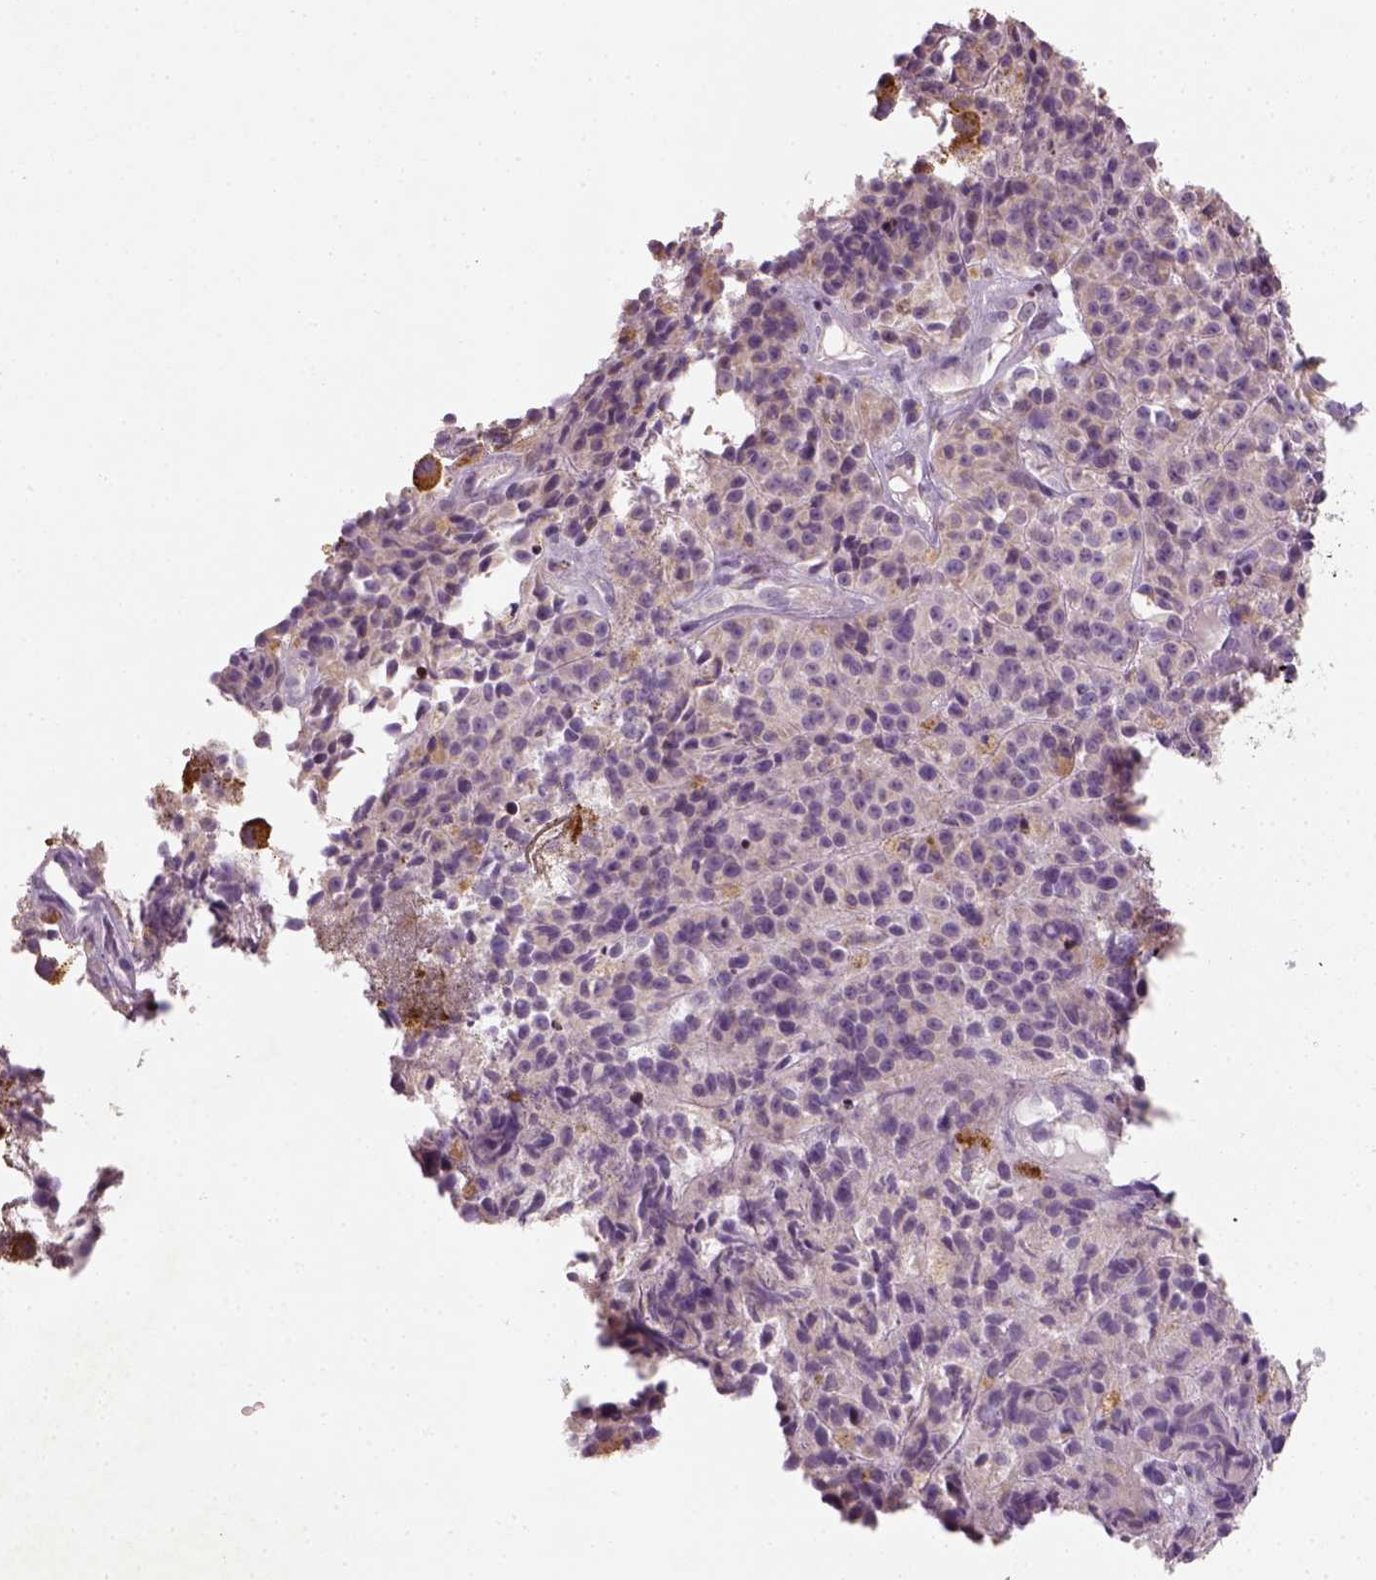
{"staining": {"intensity": "negative", "quantity": "none", "location": "none"}, "tissue": "melanoma", "cell_type": "Tumor cells", "image_type": "cancer", "snomed": [{"axis": "morphology", "description": "Malignant melanoma, NOS"}, {"axis": "topography", "description": "Skin"}], "caption": "This is an immunohistochemistry image of human melanoma. There is no positivity in tumor cells.", "gene": "NUDT6", "patient": {"sex": "female", "age": 58}}